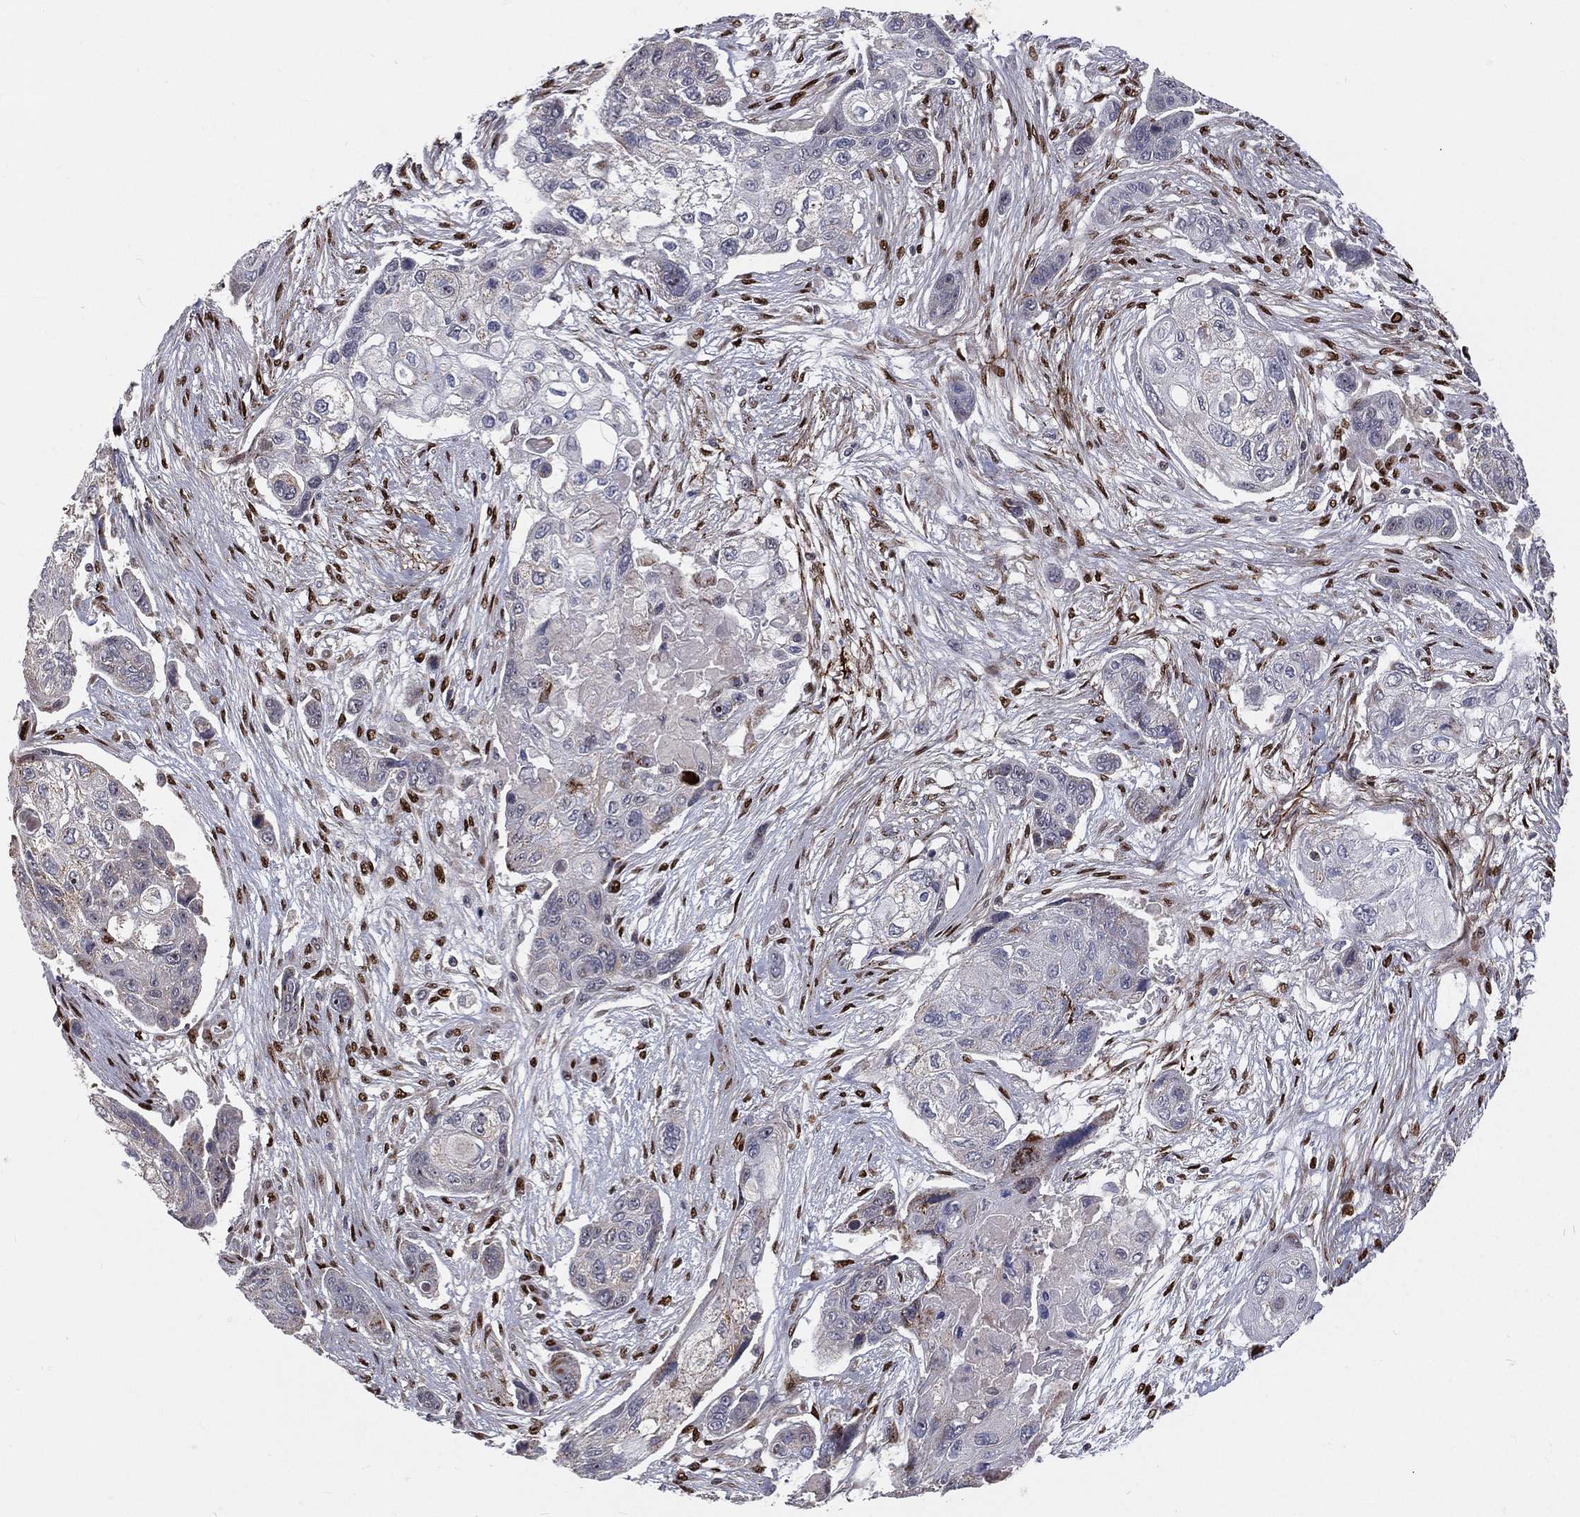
{"staining": {"intensity": "negative", "quantity": "none", "location": "none"}, "tissue": "lung cancer", "cell_type": "Tumor cells", "image_type": "cancer", "snomed": [{"axis": "morphology", "description": "Squamous cell carcinoma, NOS"}, {"axis": "topography", "description": "Lung"}], "caption": "This is an immunohistochemistry (IHC) micrograph of human lung squamous cell carcinoma. There is no positivity in tumor cells.", "gene": "ZEB1", "patient": {"sex": "male", "age": 69}}